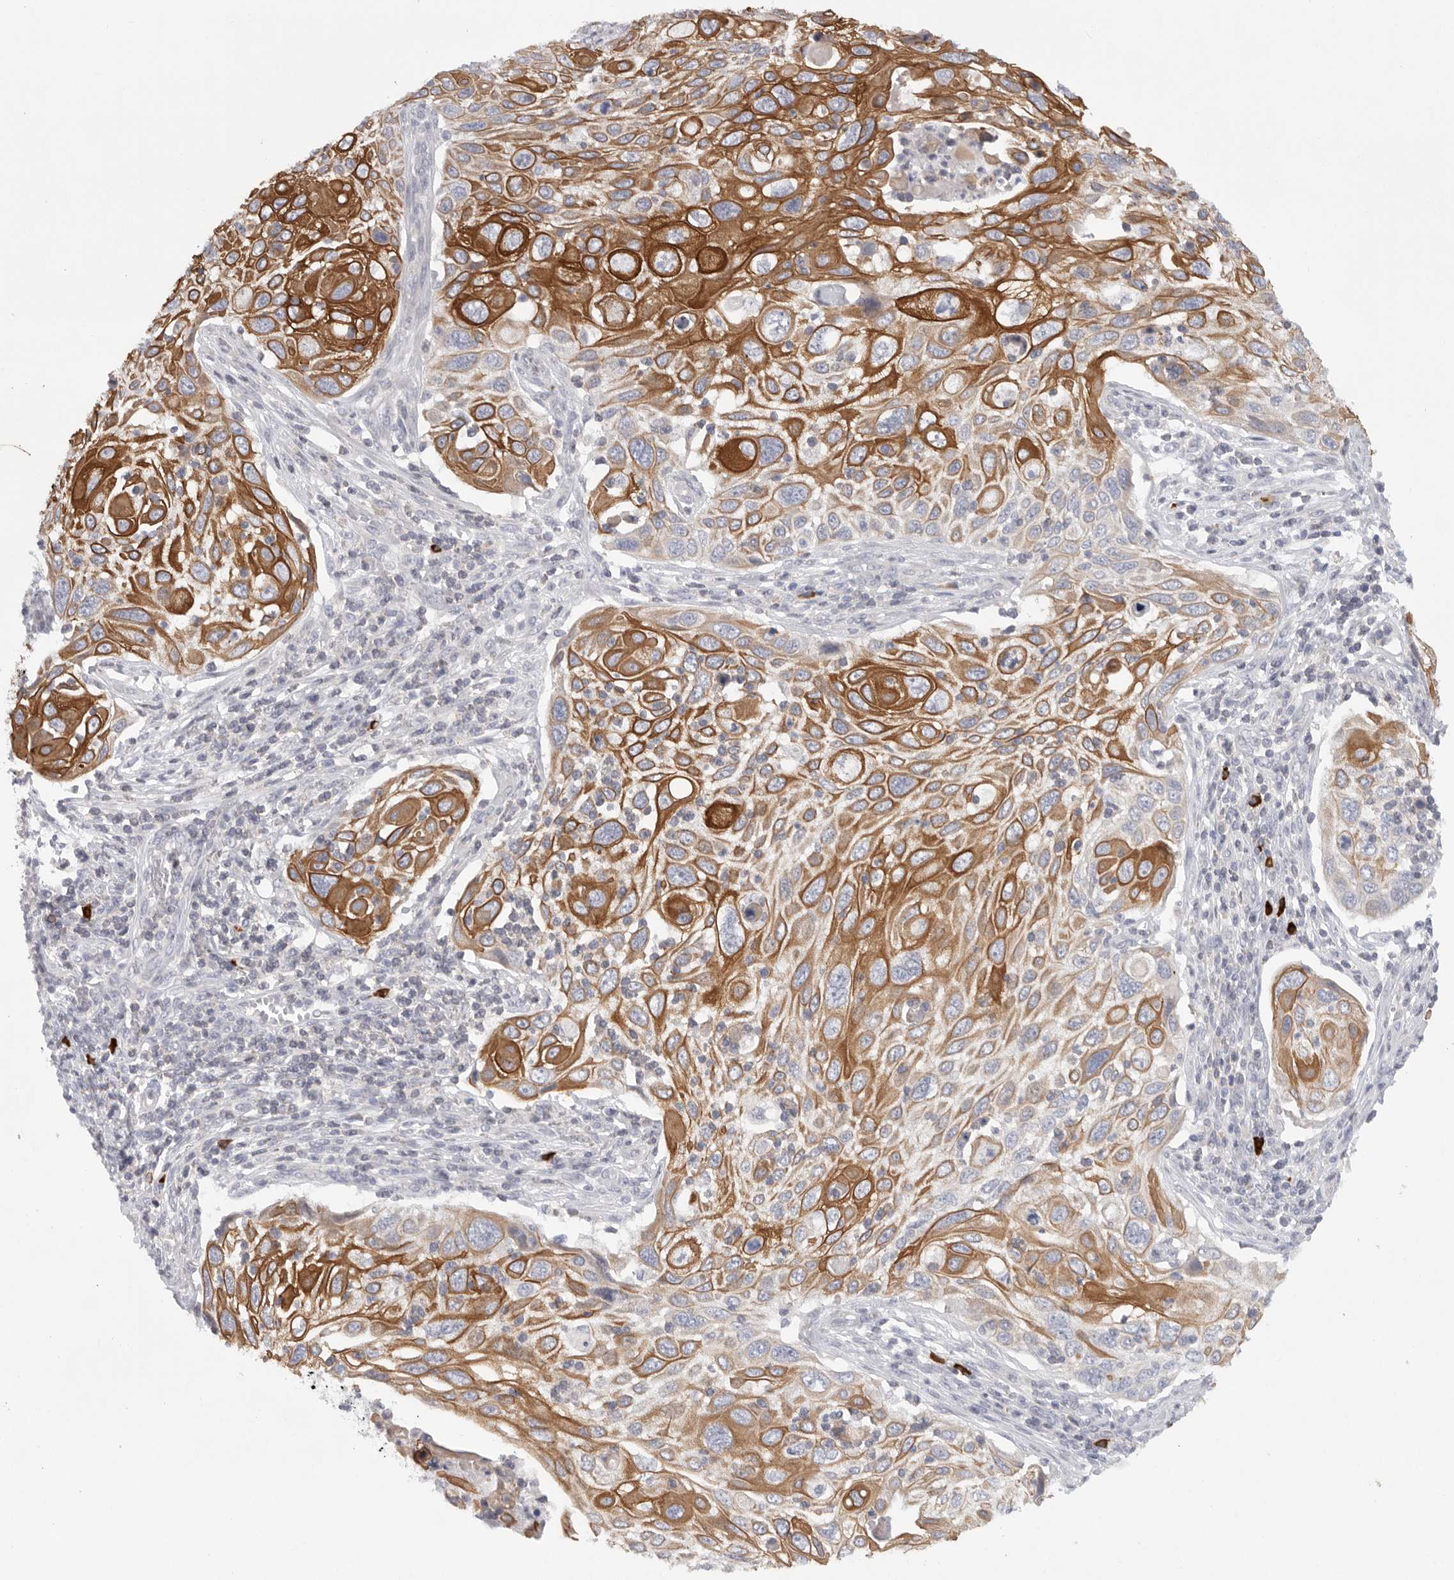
{"staining": {"intensity": "strong", "quantity": "25%-75%", "location": "cytoplasmic/membranous"}, "tissue": "cervical cancer", "cell_type": "Tumor cells", "image_type": "cancer", "snomed": [{"axis": "morphology", "description": "Squamous cell carcinoma, NOS"}, {"axis": "topography", "description": "Cervix"}], "caption": "Immunohistochemical staining of human cervical squamous cell carcinoma displays strong cytoplasmic/membranous protein expression in approximately 25%-75% of tumor cells. The protein is shown in brown color, while the nuclei are stained blue.", "gene": "TMEM69", "patient": {"sex": "female", "age": 70}}